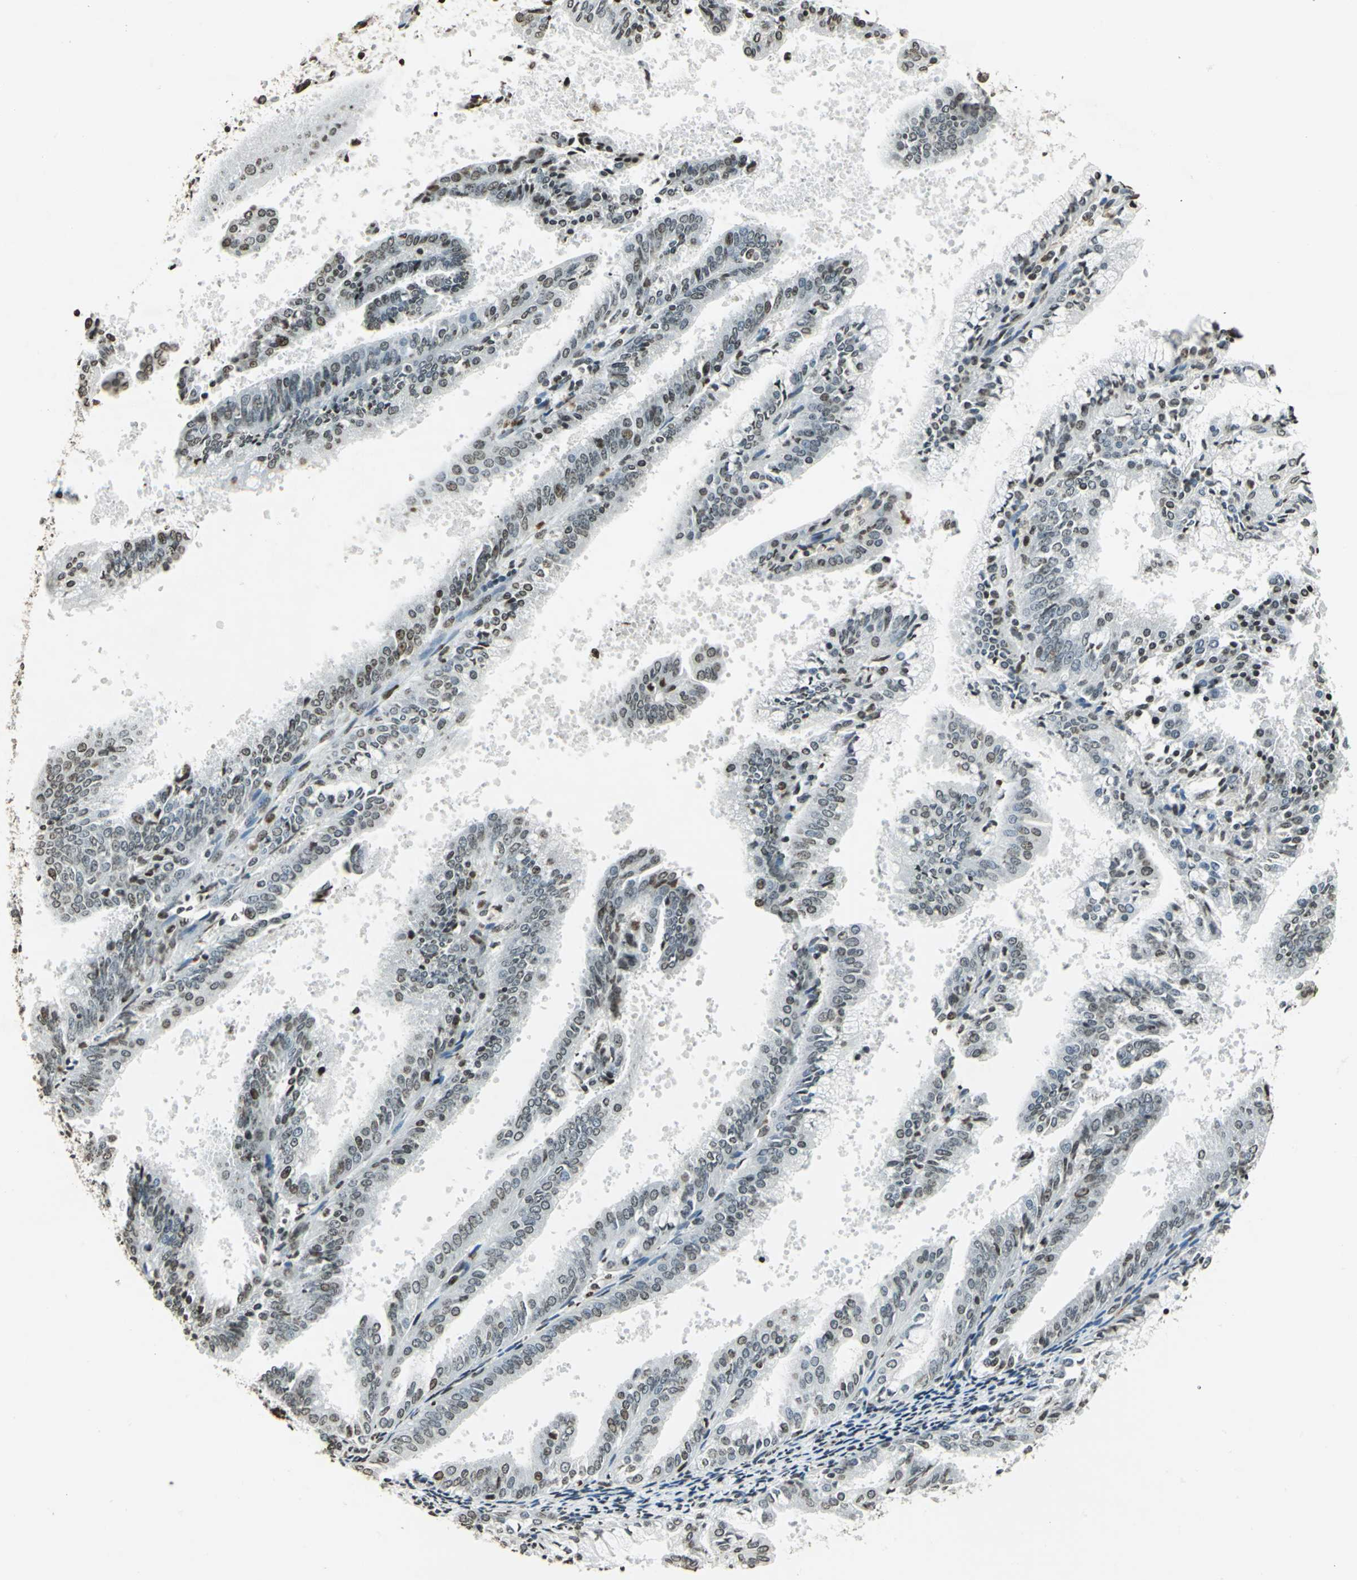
{"staining": {"intensity": "moderate", "quantity": "25%-75%", "location": "nuclear"}, "tissue": "endometrial cancer", "cell_type": "Tumor cells", "image_type": "cancer", "snomed": [{"axis": "morphology", "description": "Adenocarcinoma, NOS"}, {"axis": "topography", "description": "Endometrium"}], "caption": "Immunohistochemical staining of endometrial cancer (adenocarcinoma) demonstrates moderate nuclear protein expression in approximately 25%-75% of tumor cells.", "gene": "MCM4", "patient": {"sex": "female", "age": 63}}